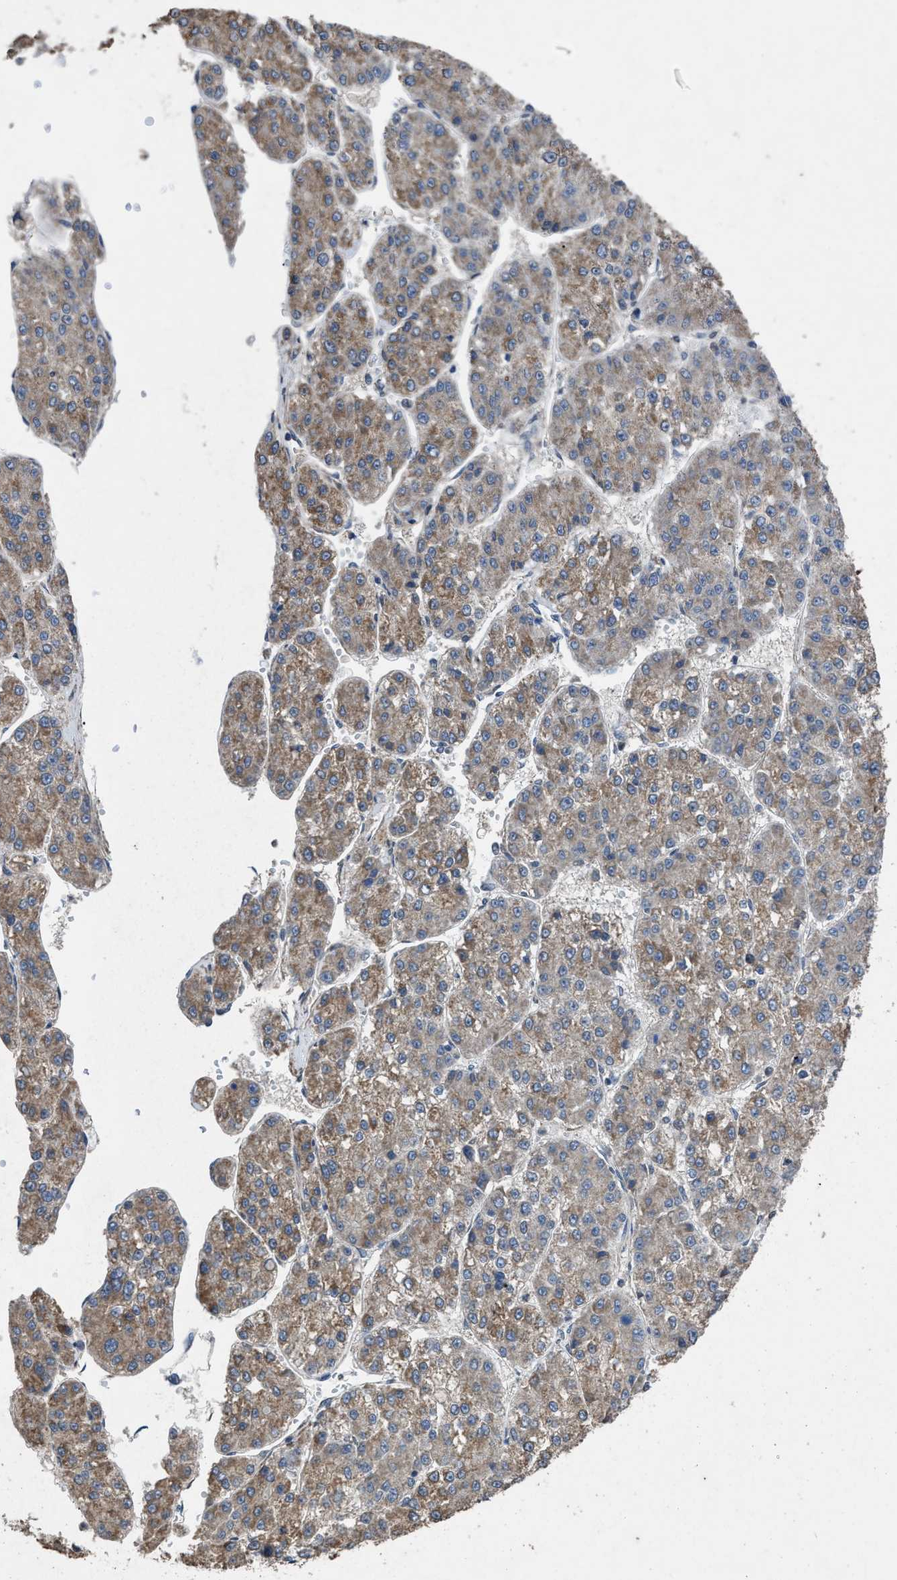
{"staining": {"intensity": "moderate", "quantity": "25%-75%", "location": "cytoplasmic/membranous"}, "tissue": "liver cancer", "cell_type": "Tumor cells", "image_type": "cancer", "snomed": [{"axis": "morphology", "description": "Carcinoma, Hepatocellular, NOS"}, {"axis": "topography", "description": "Liver"}], "caption": "Immunohistochemical staining of hepatocellular carcinoma (liver) demonstrates moderate cytoplasmic/membranous protein staining in approximately 25%-75% of tumor cells.", "gene": "ARL6", "patient": {"sex": "female", "age": 73}}